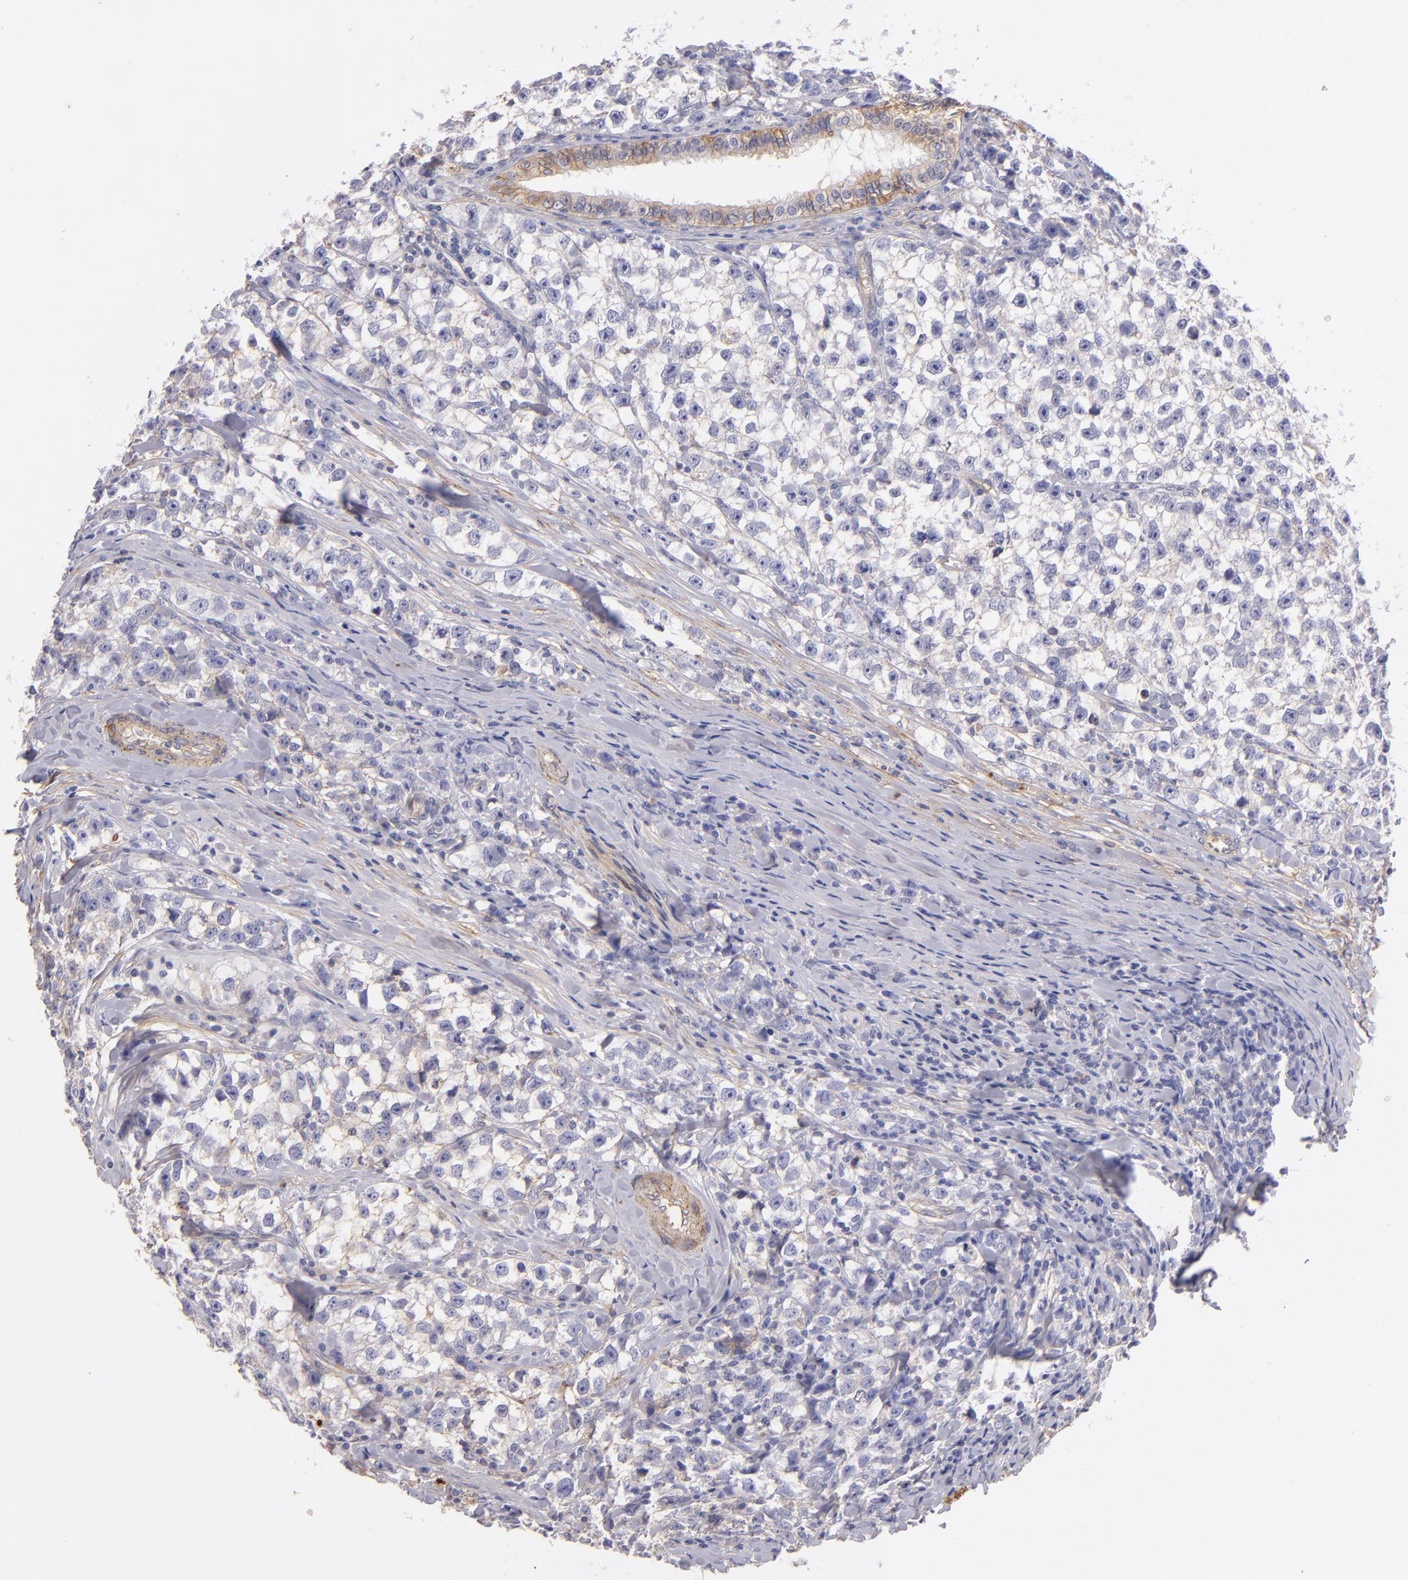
{"staining": {"intensity": "moderate", "quantity": ">75%", "location": "cytoplasmic/membranous"}, "tissue": "testis cancer", "cell_type": "Tumor cells", "image_type": "cancer", "snomed": [{"axis": "morphology", "description": "Seminoma, NOS"}, {"axis": "morphology", "description": "Carcinoma, Embryonal, NOS"}, {"axis": "topography", "description": "Testis"}], "caption": "Immunohistochemical staining of testis cancer (seminoma) displays medium levels of moderate cytoplasmic/membranous protein expression in approximately >75% of tumor cells. The protein is stained brown, and the nuclei are stained in blue (DAB IHC with brightfield microscopy, high magnification).", "gene": "CD151", "patient": {"sex": "male", "age": 30}}